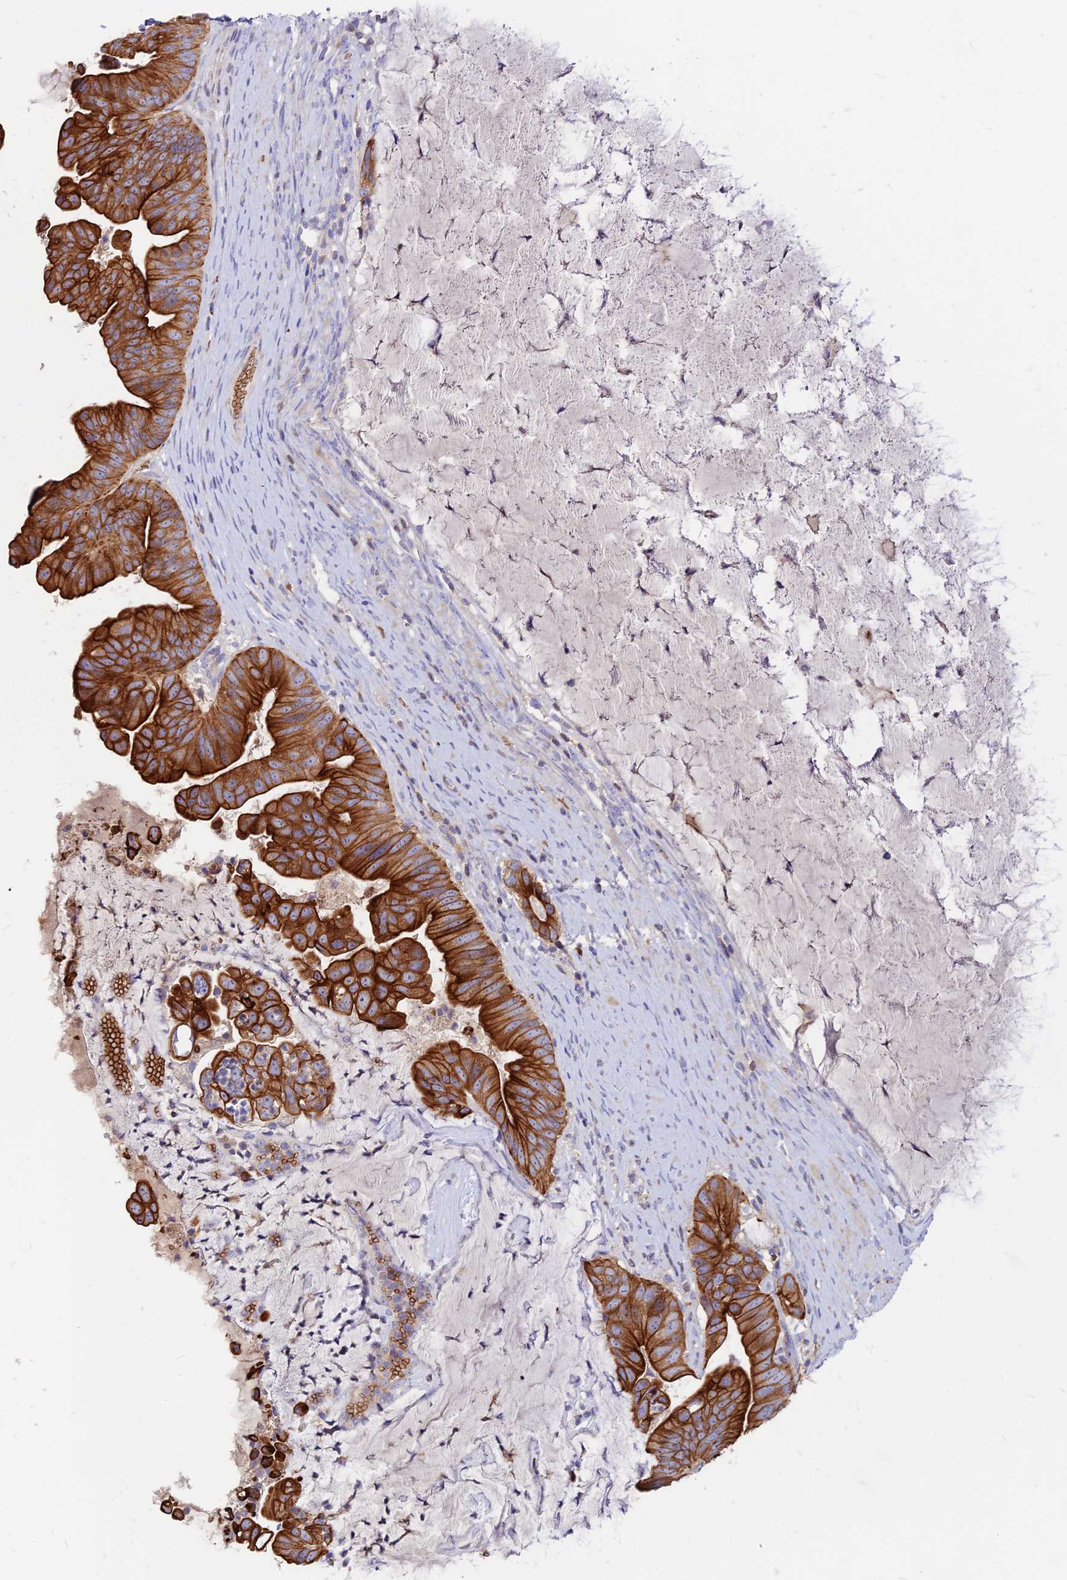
{"staining": {"intensity": "strong", "quantity": ">75%", "location": "cytoplasmic/membranous"}, "tissue": "ovarian cancer", "cell_type": "Tumor cells", "image_type": "cancer", "snomed": [{"axis": "morphology", "description": "Cystadenocarcinoma, mucinous, NOS"}, {"axis": "topography", "description": "Ovary"}], "caption": "Brown immunohistochemical staining in human ovarian mucinous cystadenocarcinoma reveals strong cytoplasmic/membranous positivity in about >75% of tumor cells. The staining was performed using DAB (3,3'-diaminobenzidine) to visualize the protein expression in brown, while the nuclei were stained in blue with hematoxylin (Magnification: 20x).", "gene": "DENND2D", "patient": {"sex": "female", "age": 61}}